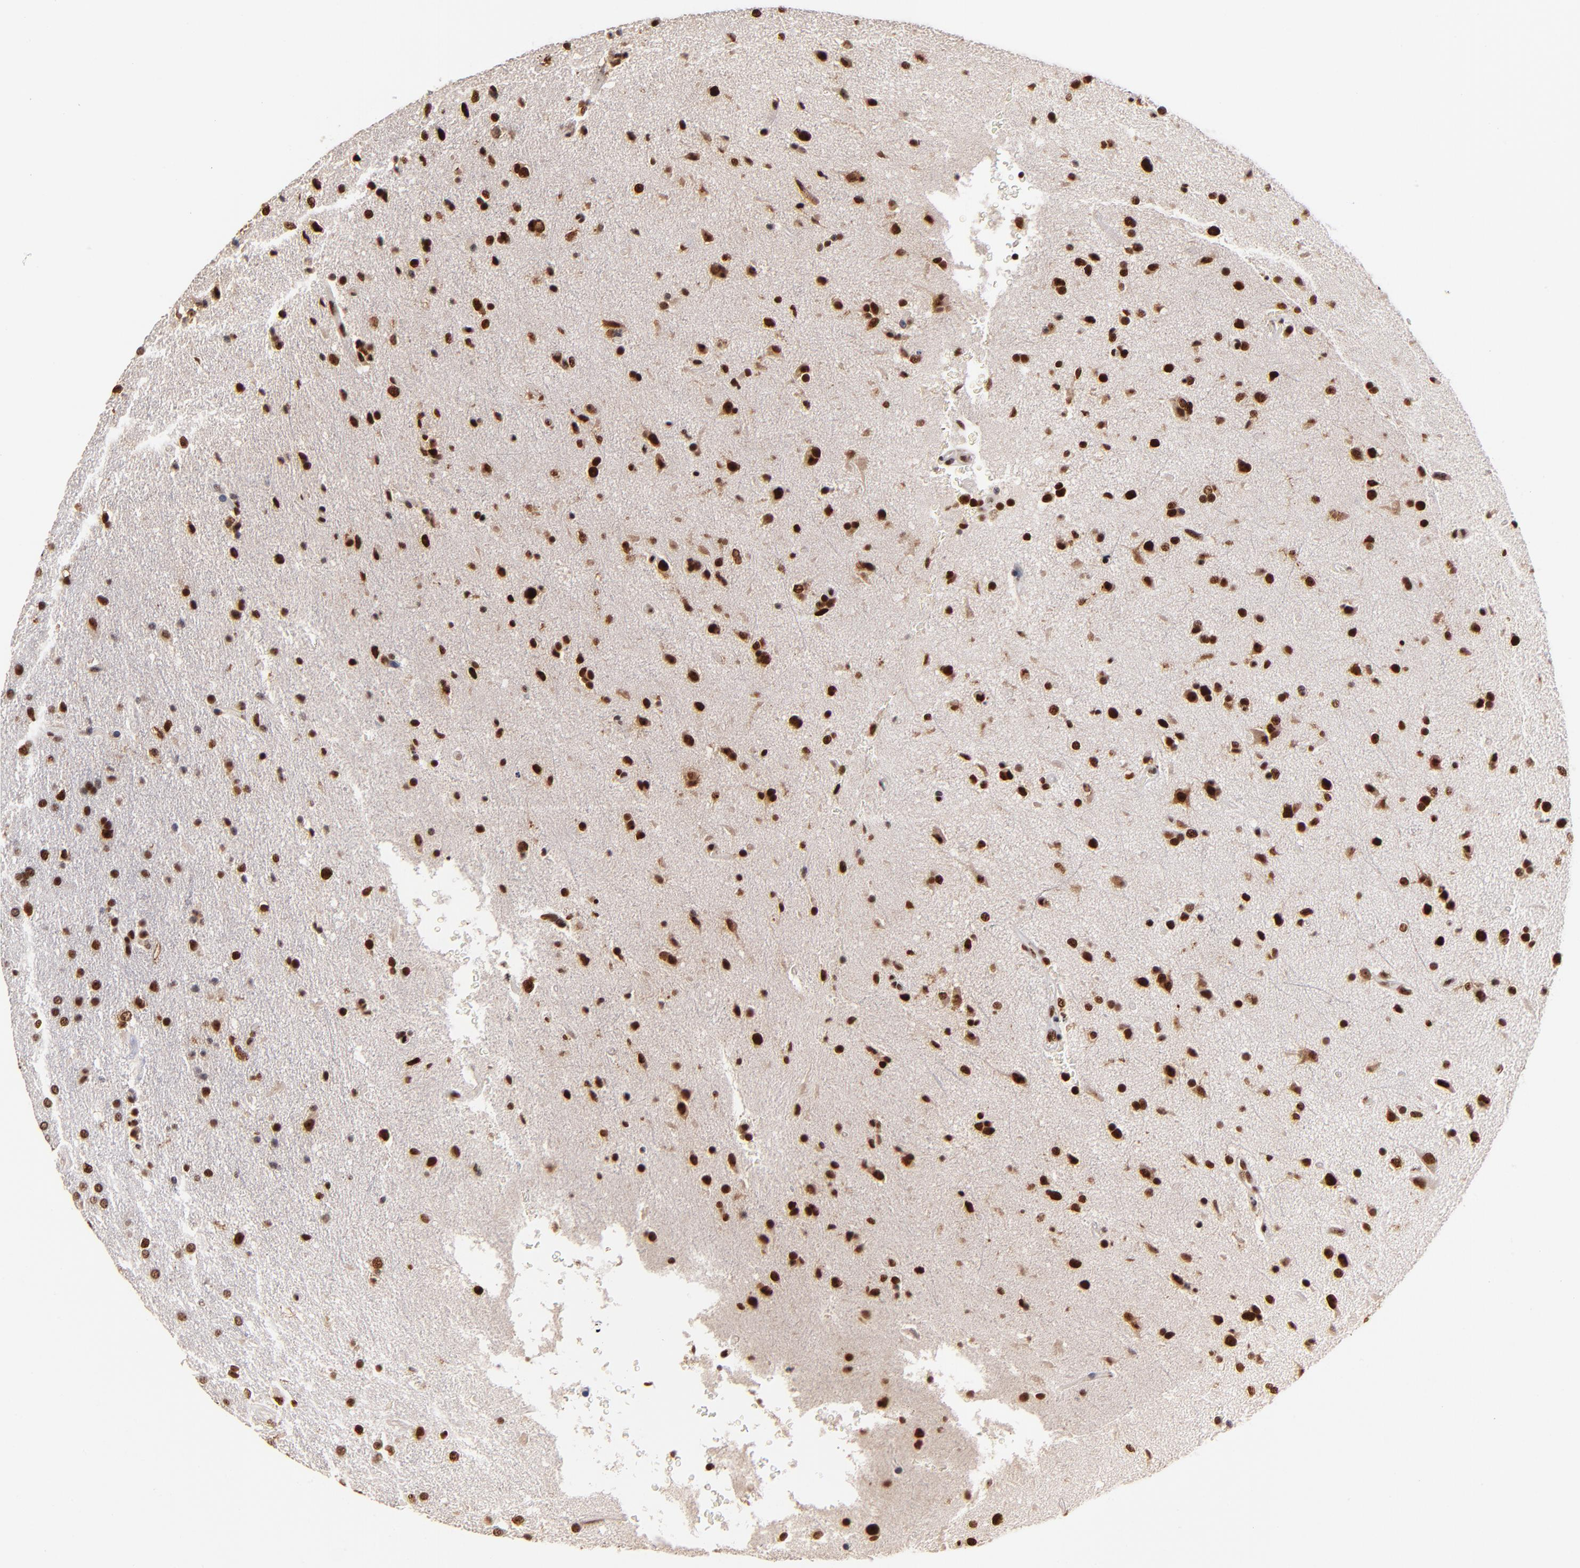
{"staining": {"intensity": "strong", "quantity": ">75%", "location": "nuclear"}, "tissue": "glioma", "cell_type": "Tumor cells", "image_type": "cancer", "snomed": [{"axis": "morphology", "description": "Glioma, malignant, High grade"}, {"axis": "topography", "description": "Brain"}], "caption": "Glioma stained with immunohistochemistry reveals strong nuclear expression in about >75% of tumor cells.", "gene": "ZNF146", "patient": {"sex": "male", "age": 33}}